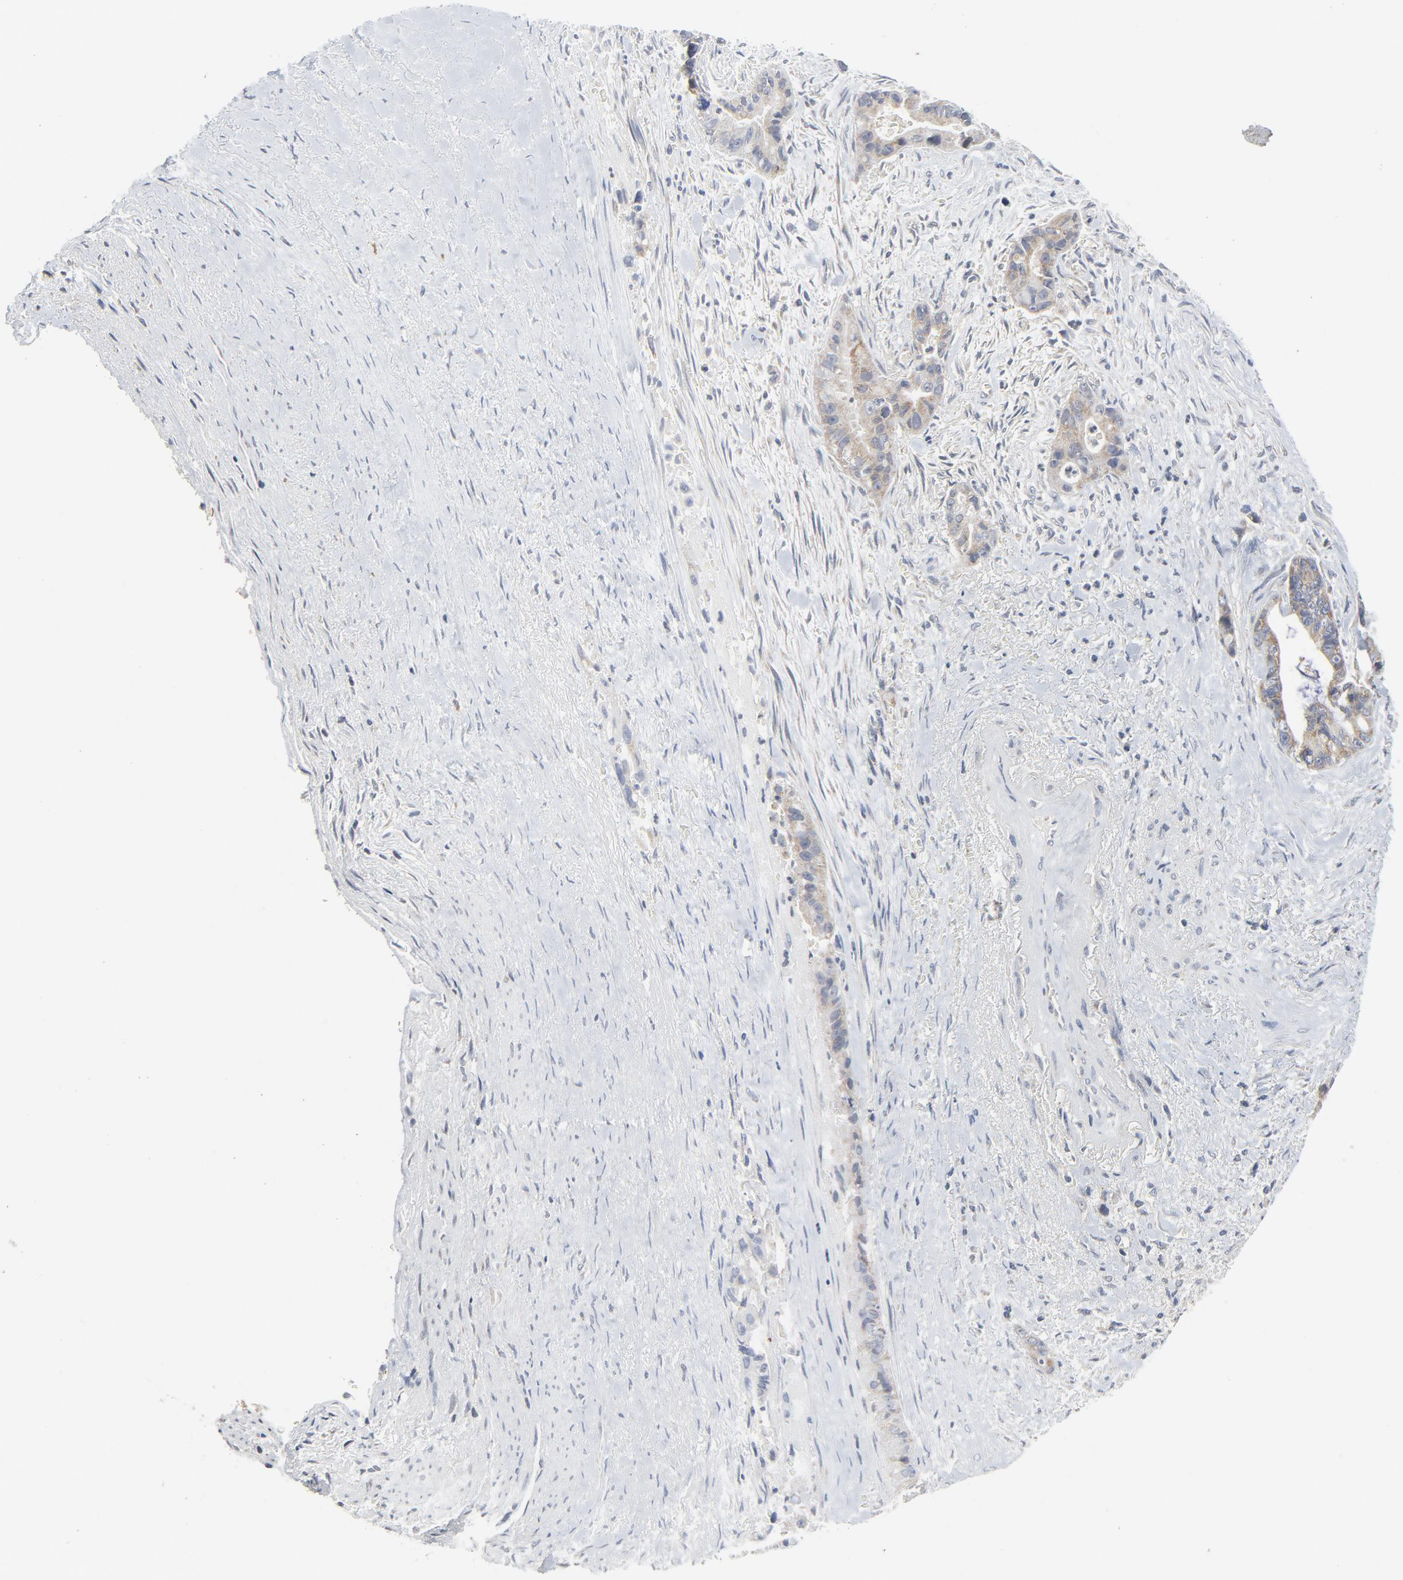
{"staining": {"intensity": "weak", "quantity": ">75%", "location": "cytoplasmic/membranous"}, "tissue": "liver cancer", "cell_type": "Tumor cells", "image_type": "cancer", "snomed": [{"axis": "morphology", "description": "Cholangiocarcinoma"}, {"axis": "topography", "description": "Liver"}], "caption": "A photomicrograph showing weak cytoplasmic/membranous positivity in approximately >75% of tumor cells in liver cancer, as visualized by brown immunohistochemical staining.", "gene": "C14orf119", "patient": {"sex": "female", "age": 55}}